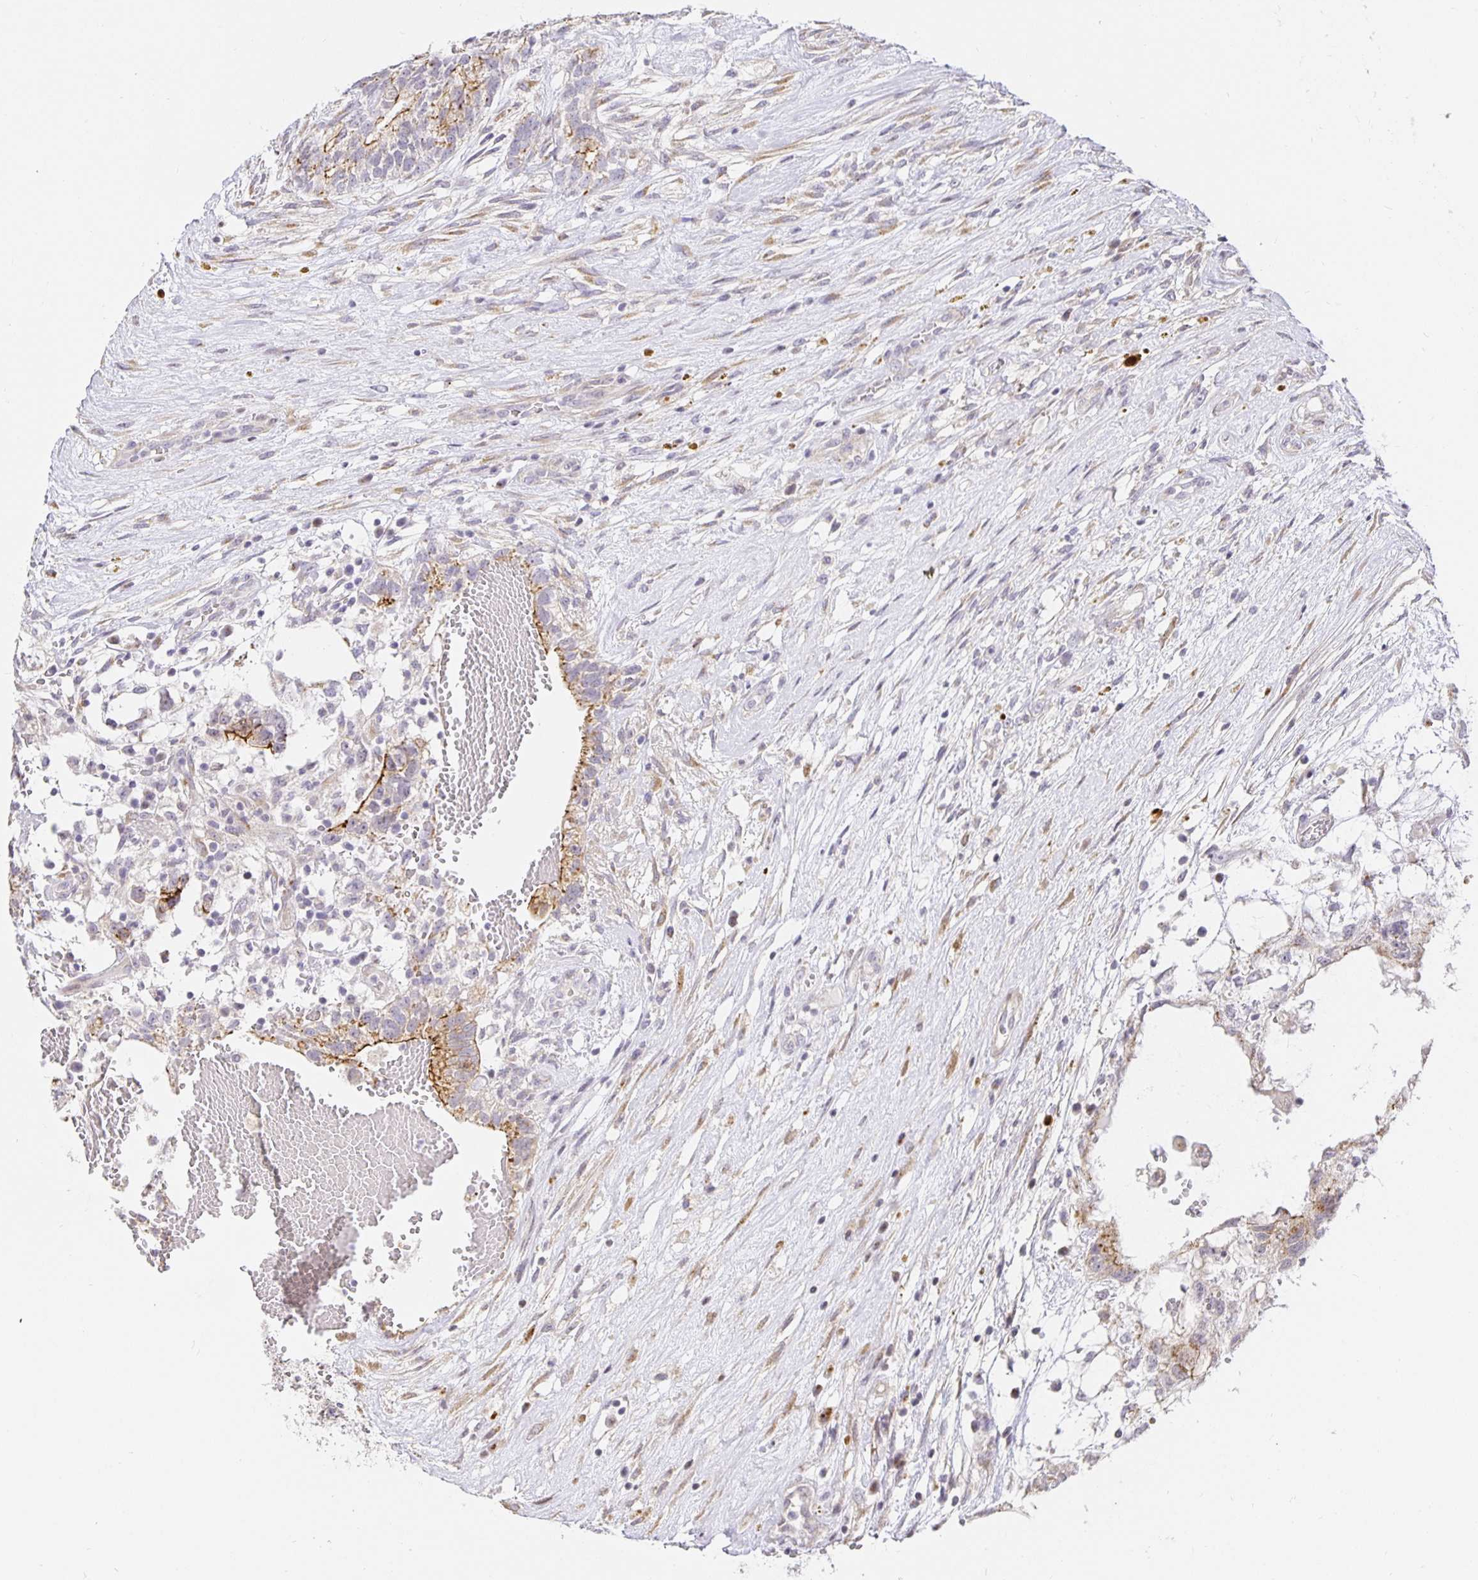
{"staining": {"intensity": "moderate", "quantity": "25%-75%", "location": "cytoplasmic/membranous"}, "tissue": "testis cancer", "cell_type": "Tumor cells", "image_type": "cancer", "snomed": [{"axis": "morphology", "description": "Normal tissue, NOS"}, {"axis": "morphology", "description": "Carcinoma, Embryonal, NOS"}, {"axis": "topography", "description": "Testis"}], "caption": "Protein staining reveals moderate cytoplasmic/membranous positivity in approximately 25%-75% of tumor cells in testis cancer.", "gene": "TJP3", "patient": {"sex": "male", "age": 32}}